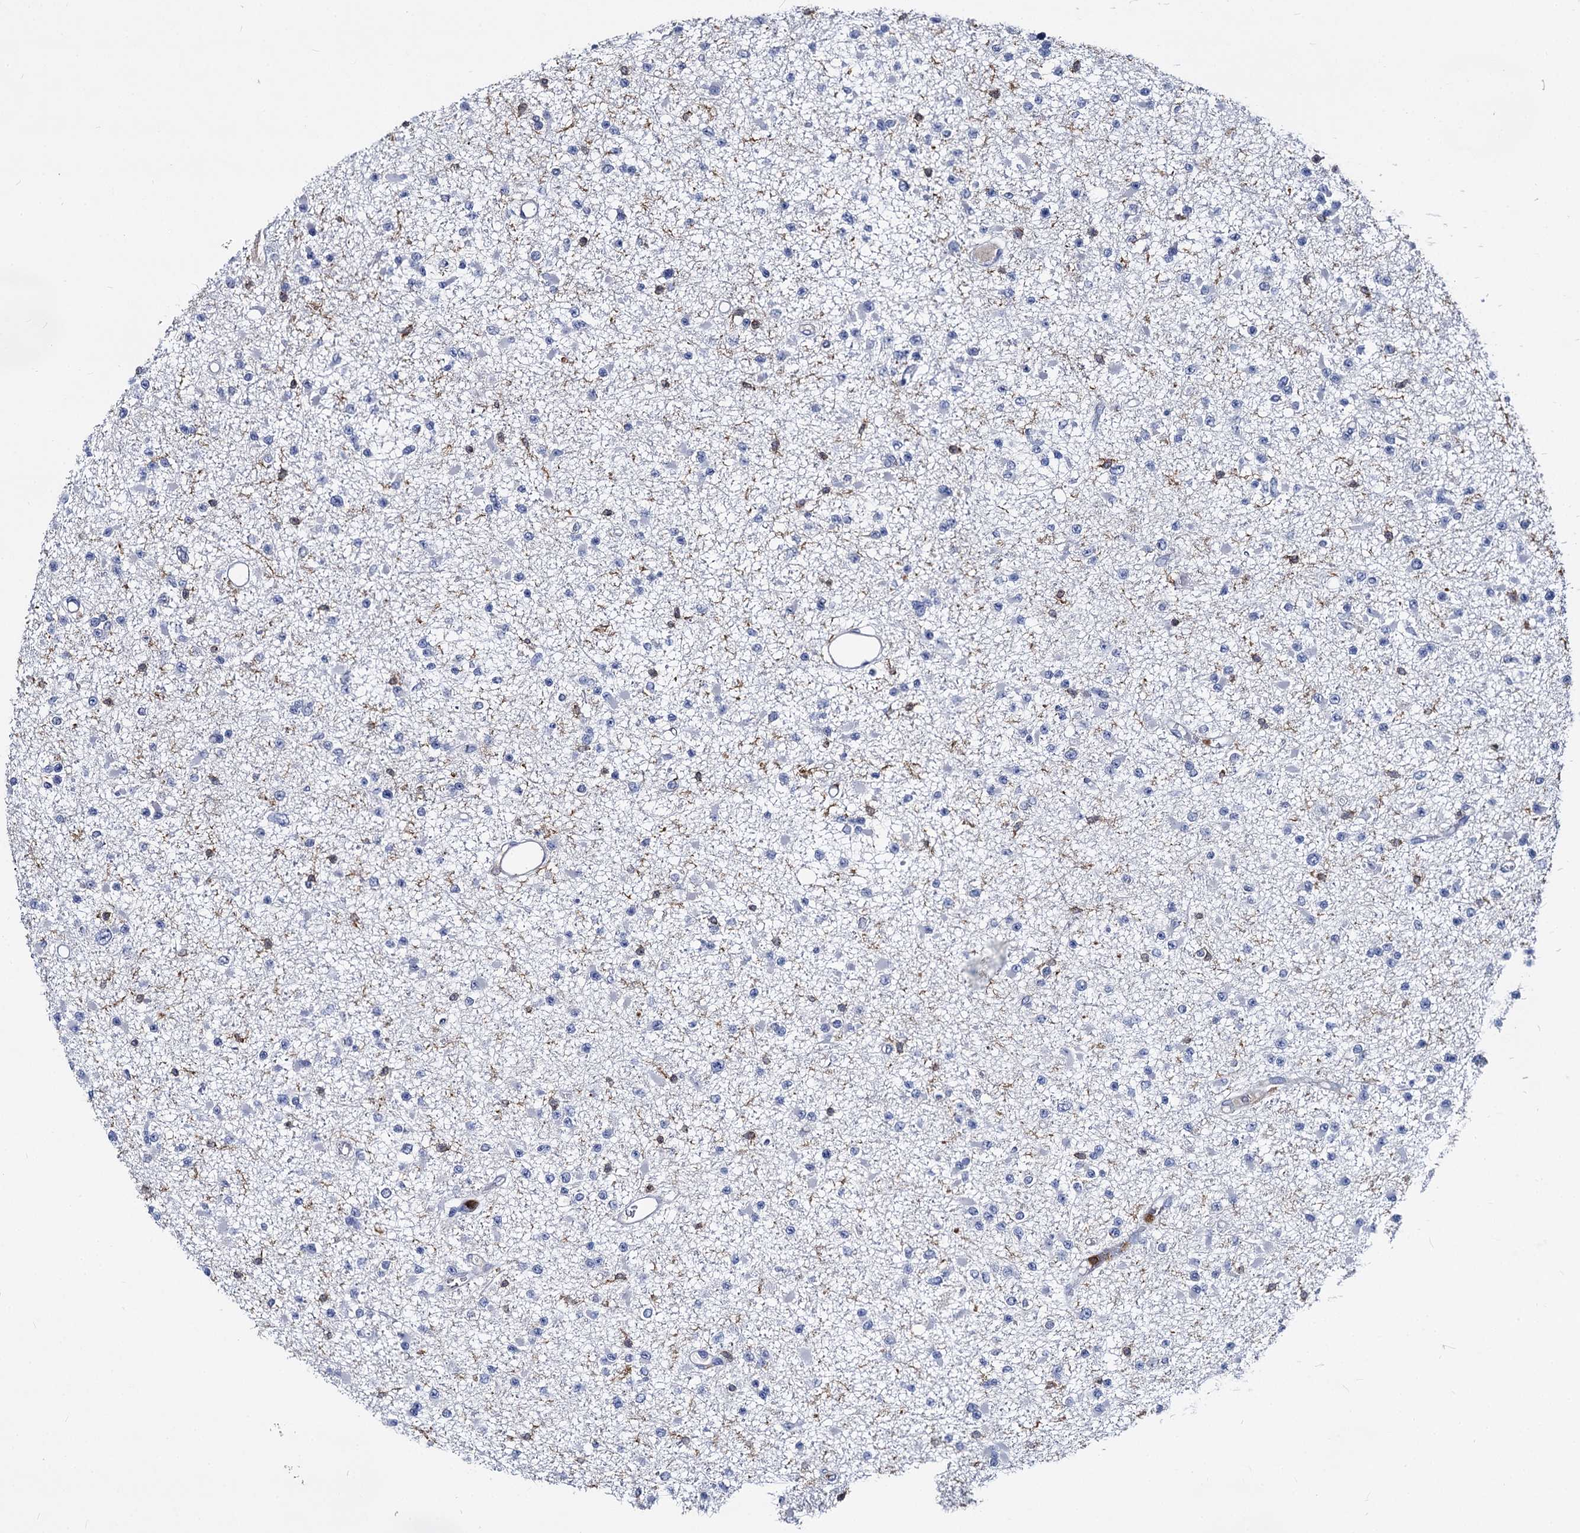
{"staining": {"intensity": "negative", "quantity": "none", "location": "none"}, "tissue": "glioma", "cell_type": "Tumor cells", "image_type": "cancer", "snomed": [{"axis": "morphology", "description": "Glioma, malignant, Low grade"}, {"axis": "topography", "description": "Brain"}], "caption": "Immunohistochemistry (IHC) photomicrograph of neoplastic tissue: human malignant glioma (low-grade) stained with DAB shows no significant protein staining in tumor cells. (DAB immunohistochemistry (IHC), high magnification).", "gene": "RHOG", "patient": {"sex": "female", "age": 22}}